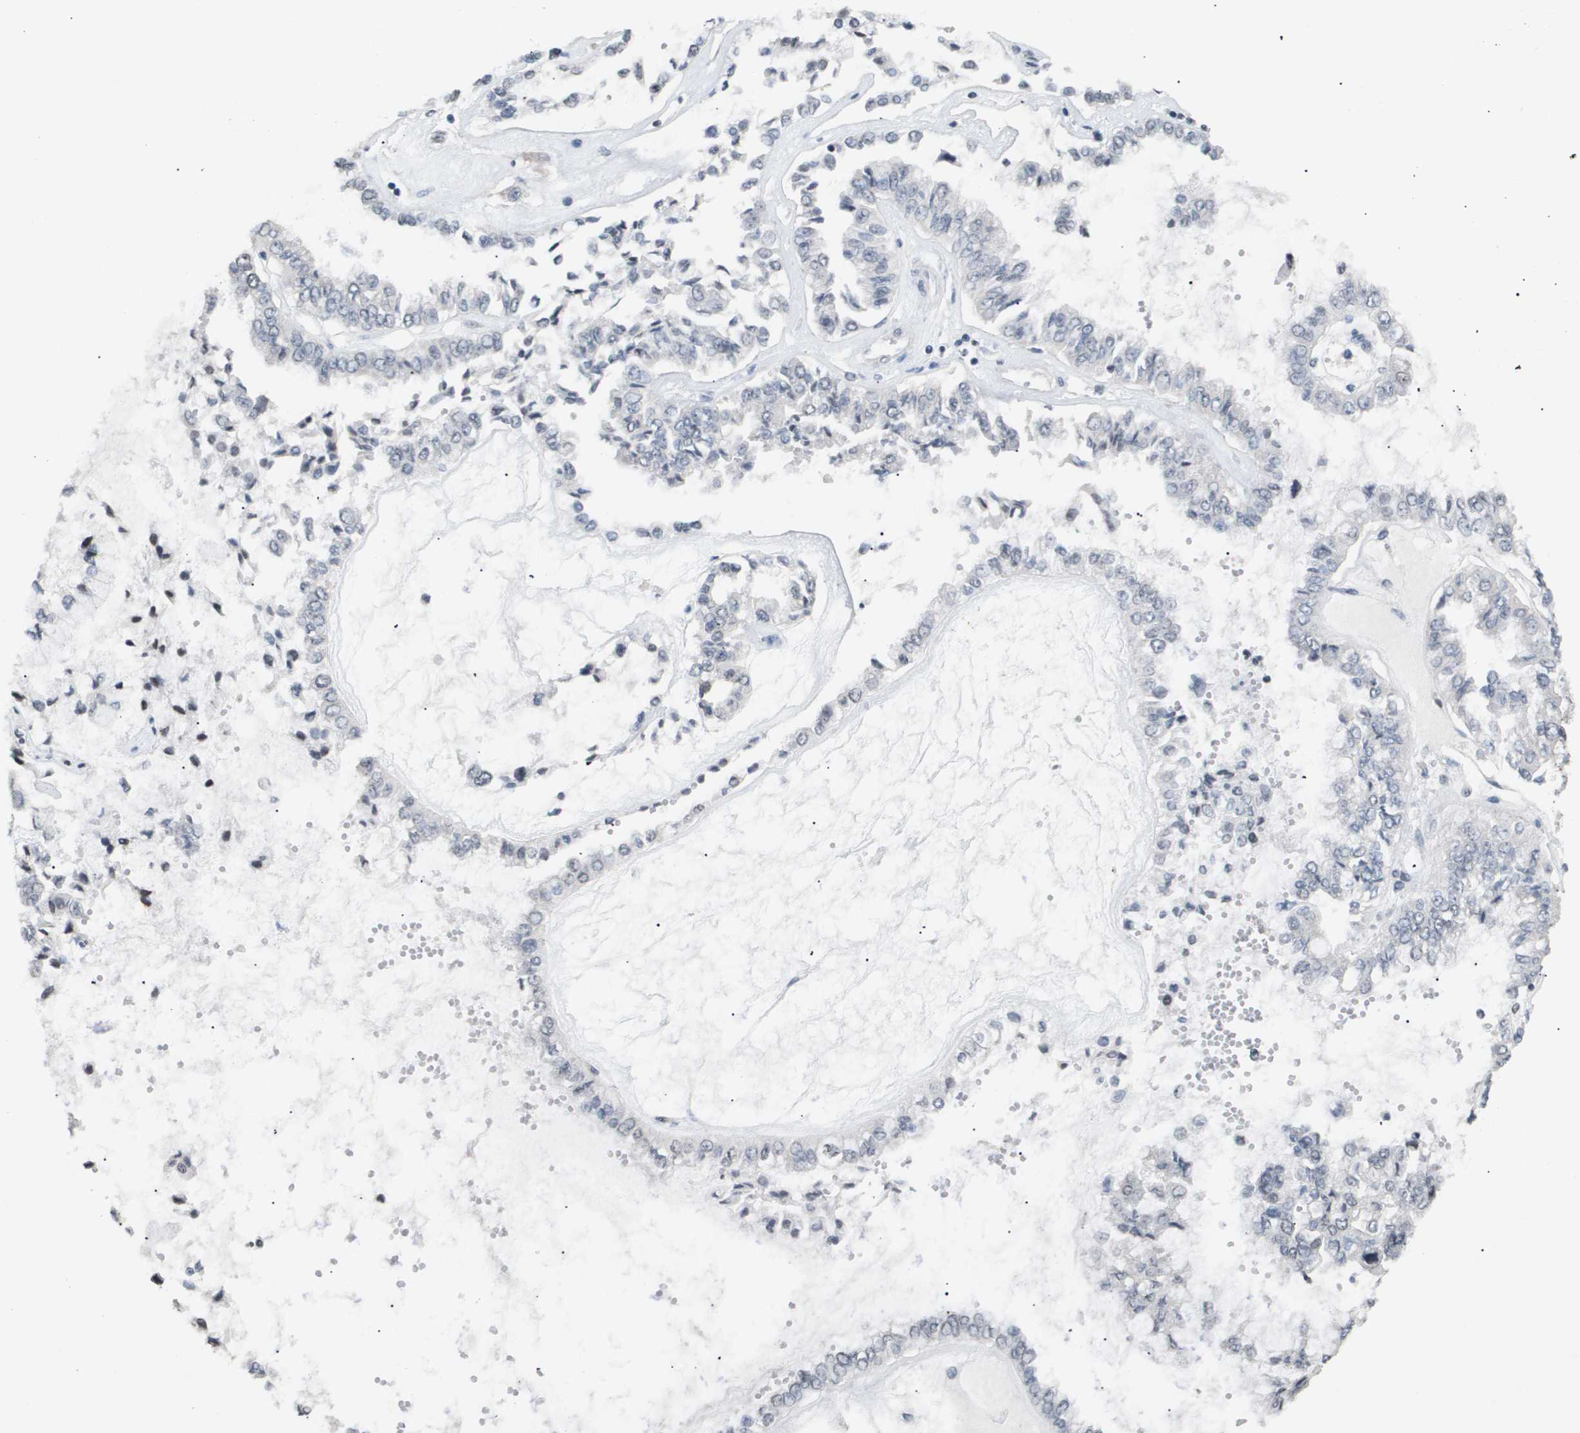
{"staining": {"intensity": "negative", "quantity": "none", "location": "none"}, "tissue": "liver cancer", "cell_type": "Tumor cells", "image_type": "cancer", "snomed": [{"axis": "morphology", "description": "Cholangiocarcinoma"}, {"axis": "topography", "description": "Liver"}], "caption": "Tumor cells show no significant positivity in liver cholangiocarcinoma.", "gene": "ANAPC2", "patient": {"sex": "female", "age": 79}}